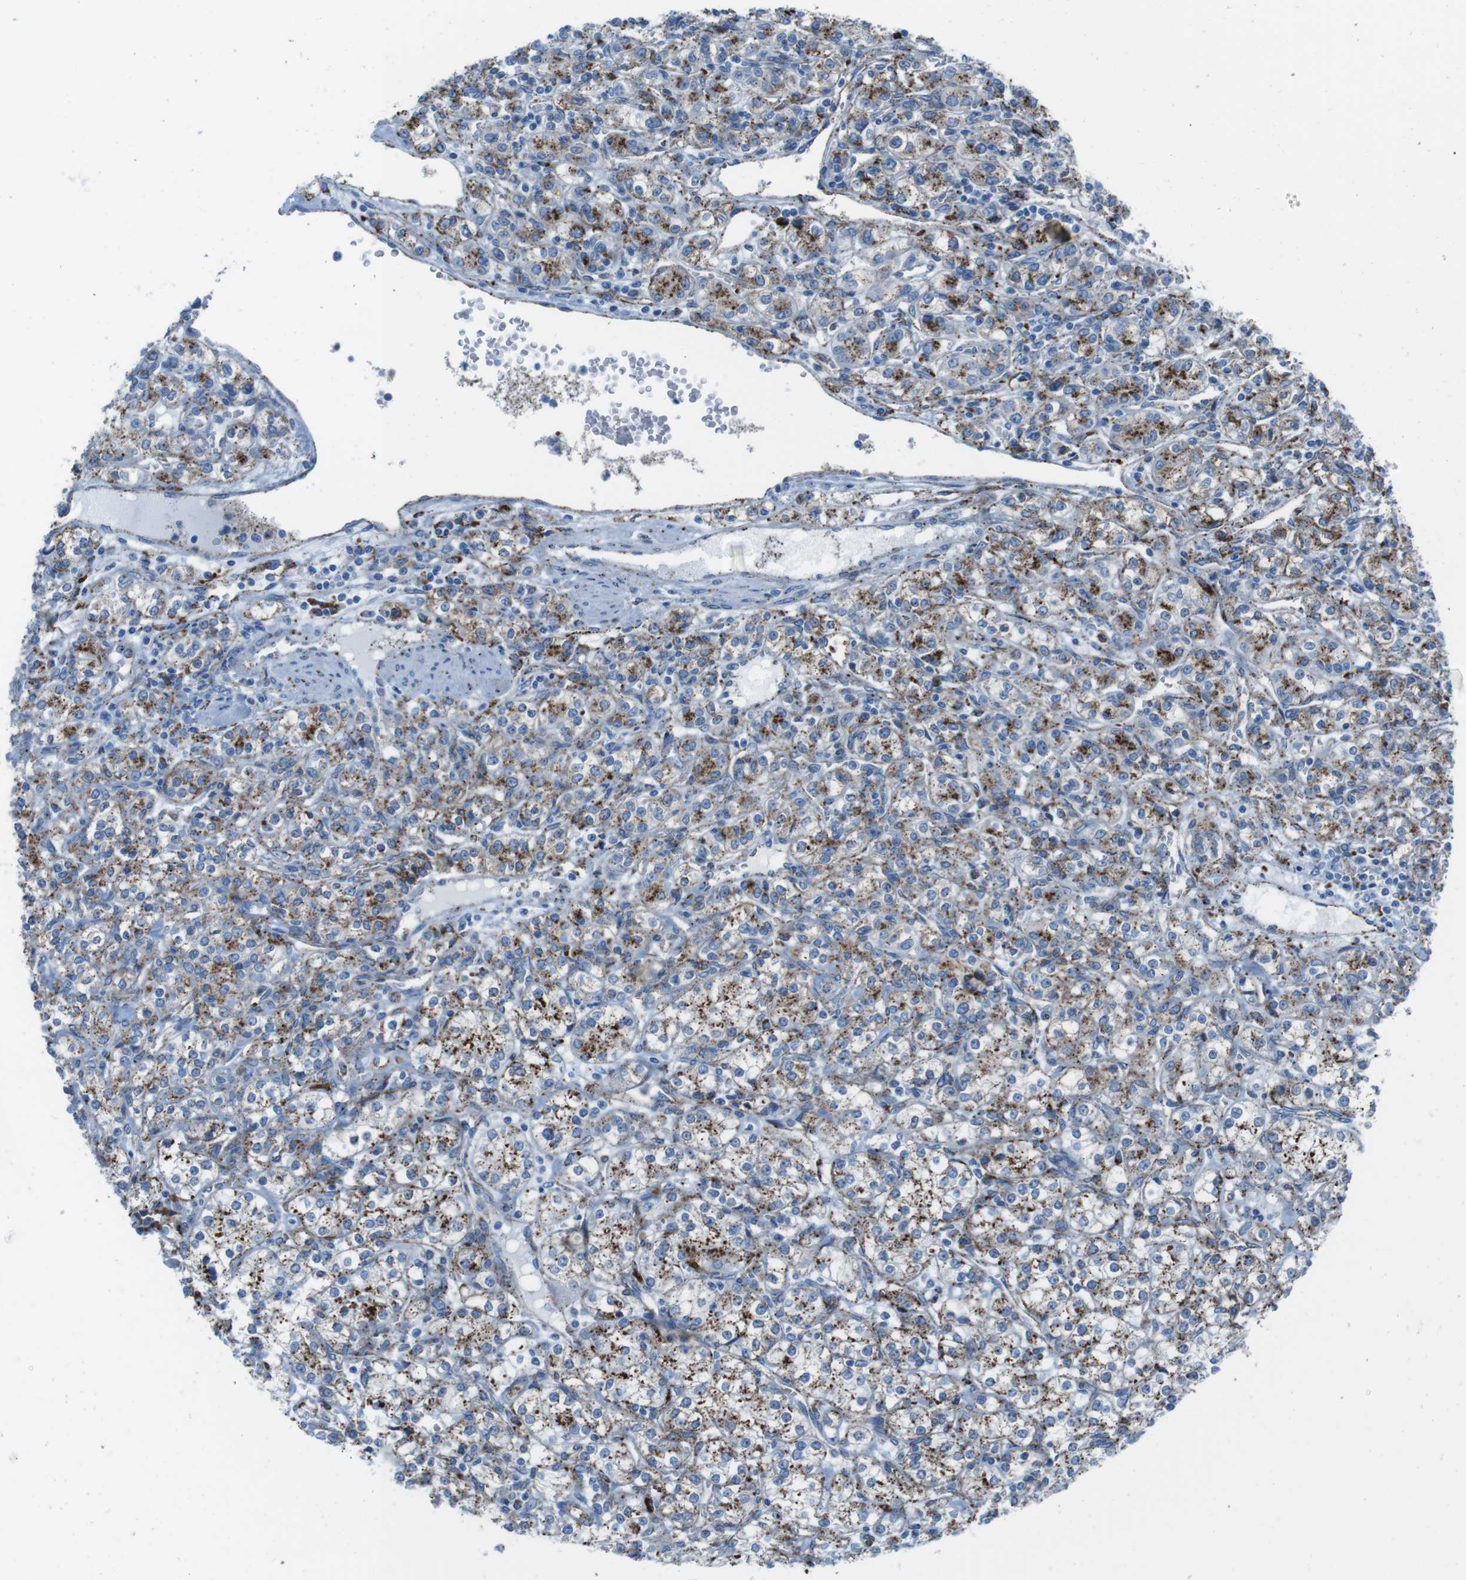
{"staining": {"intensity": "moderate", "quantity": ">75%", "location": "cytoplasmic/membranous"}, "tissue": "renal cancer", "cell_type": "Tumor cells", "image_type": "cancer", "snomed": [{"axis": "morphology", "description": "Adenocarcinoma, NOS"}, {"axis": "topography", "description": "Kidney"}], "caption": "Human renal adenocarcinoma stained with a brown dye displays moderate cytoplasmic/membranous positive positivity in approximately >75% of tumor cells.", "gene": "SCARB2", "patient": {"sex": "male", "age": 77}}